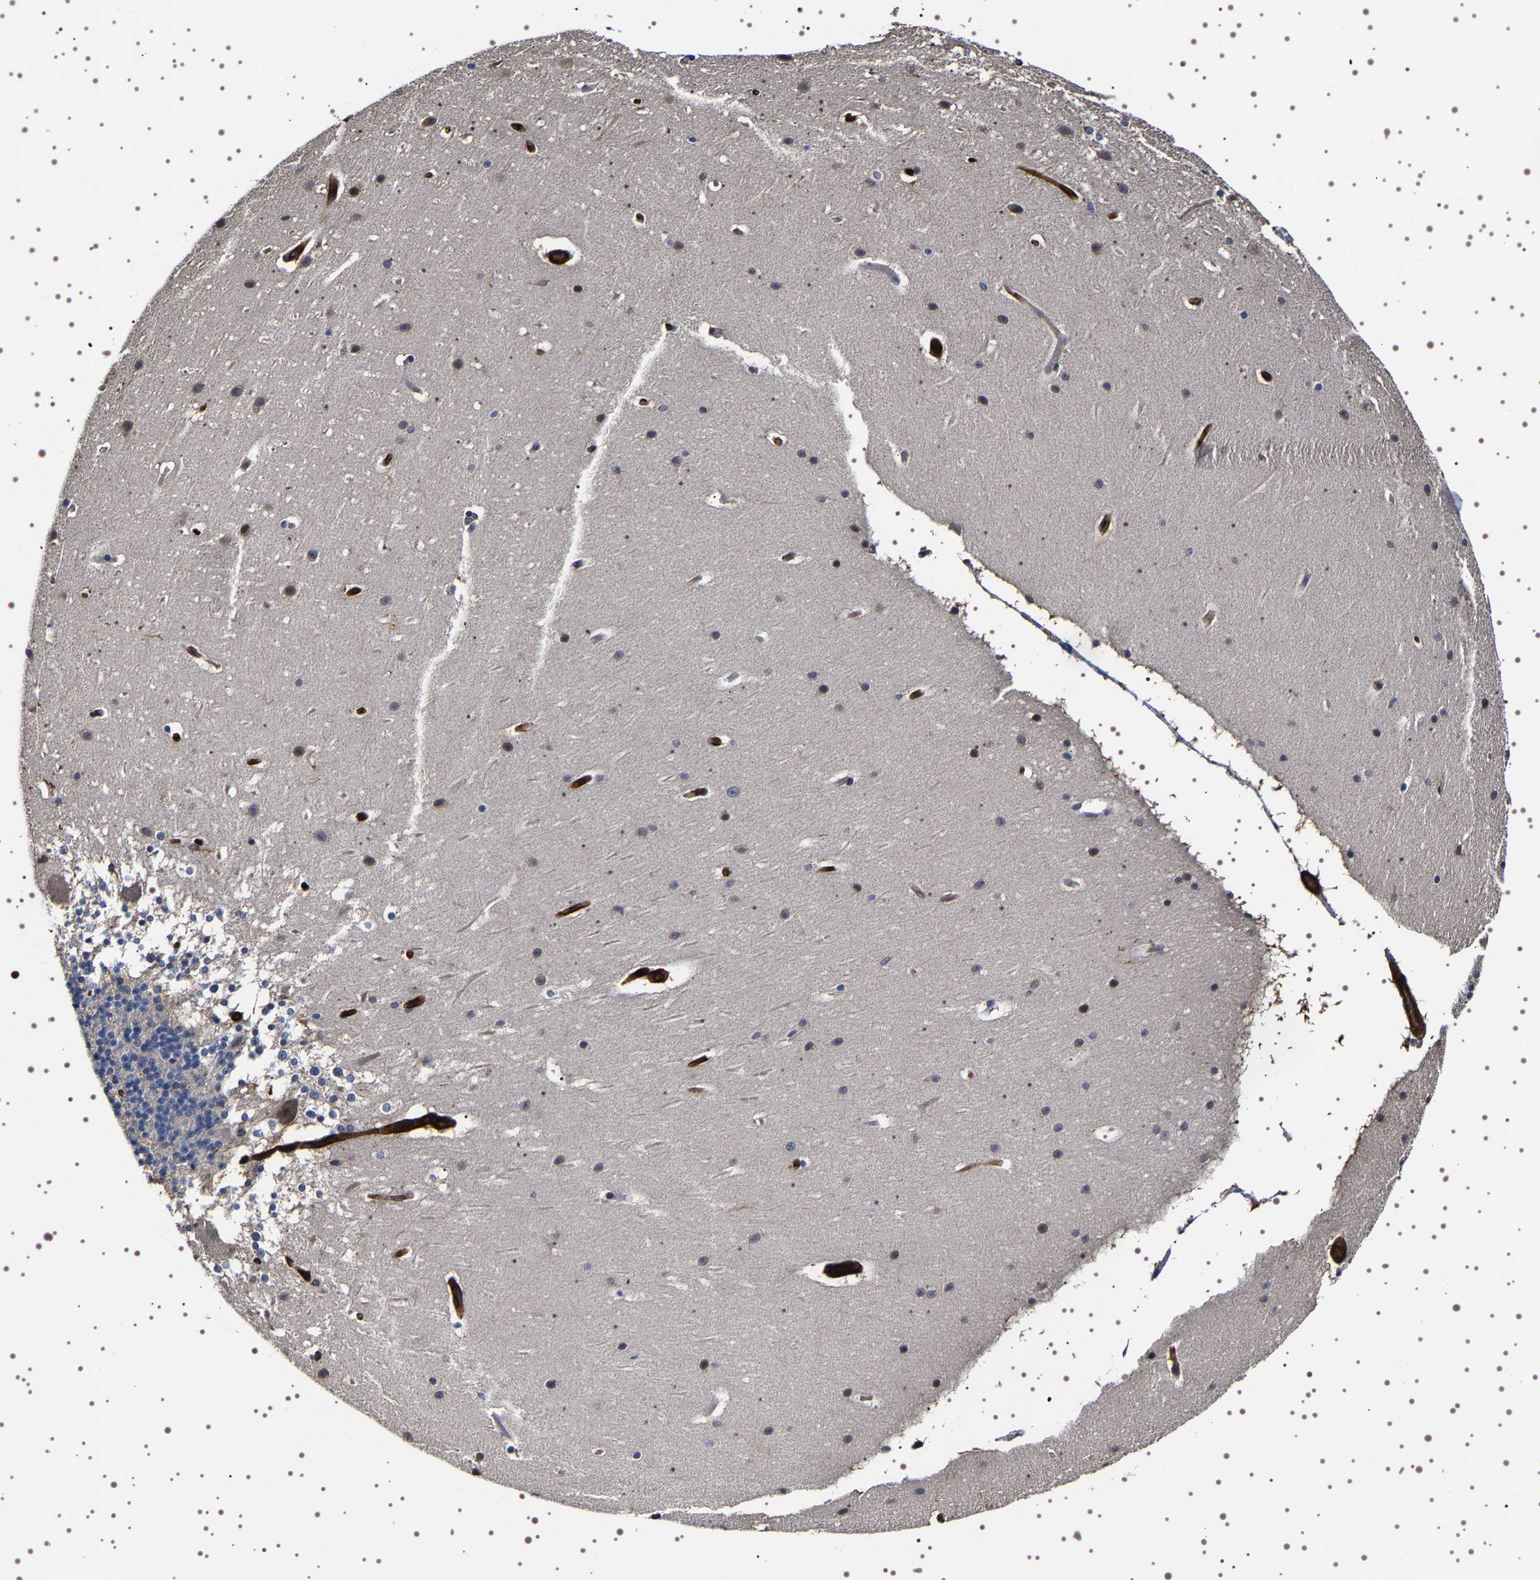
{"staining": {"intensity": "negative", "quantity": "none", "location": "none"}, "tissue": "cerebellum", "cell_type": "Cells in granular layer", "image_type": "normal", "snomed": [{"axis": "morphology", "description": "Normal tissue, NOS"}, {"axis": "topography", "description": "Cerebellum"}], "caption": "A high-resolution image shows immunohistochemistry staining of benign cerebellum, which reveals no significant positivity in cells in granular layer. (Brightfield microscopy of DAB immunohistochemistry at high magnification).", "gene": "ALPL", "patient": {"sex": "female", "age": 19}}